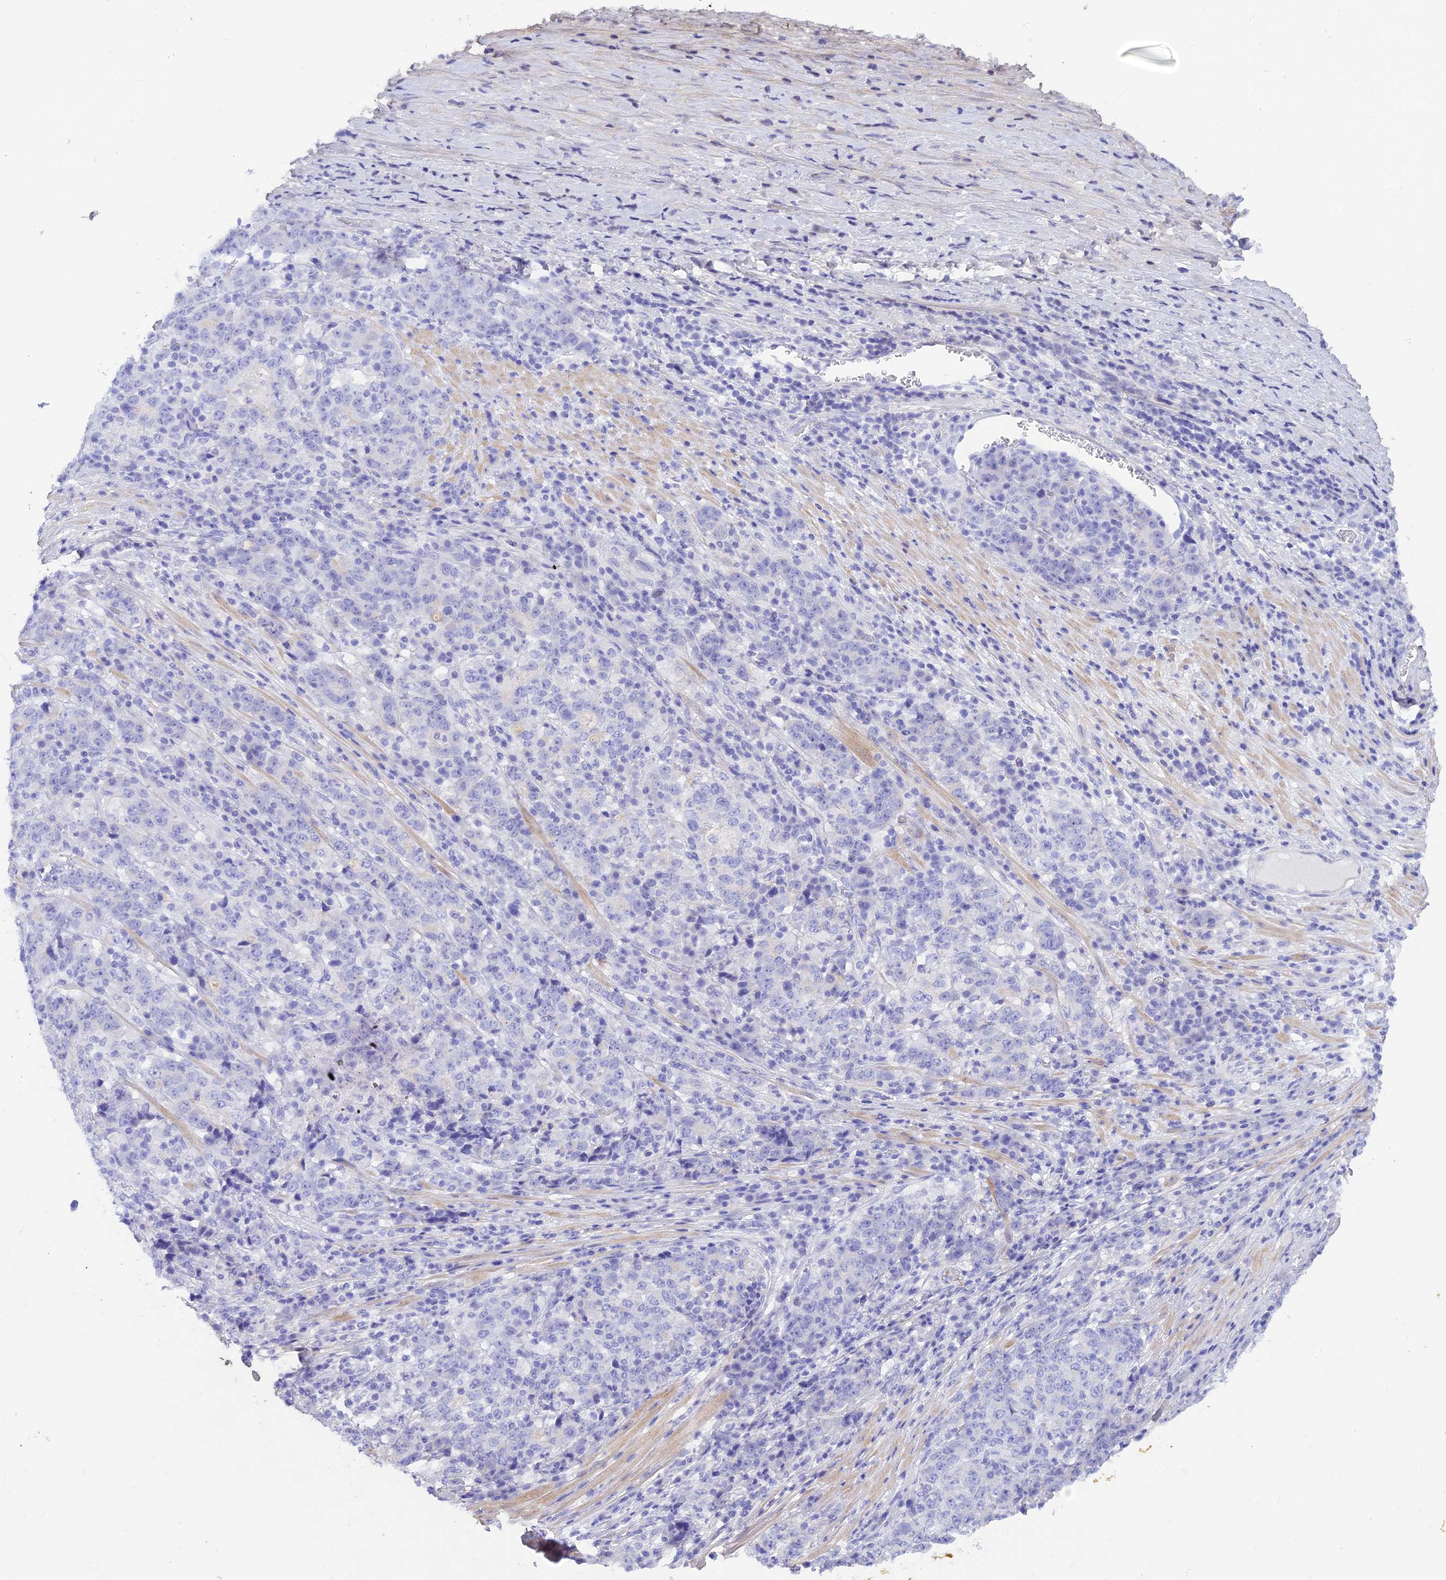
{"staining": {"intensity": "negative", "quantity": "none", "location": "none"}, "tissue": "stomach cancer", "cell_type": "Tumor cells", "image_type": "cancer", "snomed": [{"axis": "morphology", "description": "Adenocarcinoma, NOS"}, {"axis": "topography", "description": "Stomach"}], "caption": "DAB immunohistochemical staining of stomach cancer shows no significant expression in tumor cells.", "gene": "PRNP", "patient": {"sex": "male", "age": 59}}